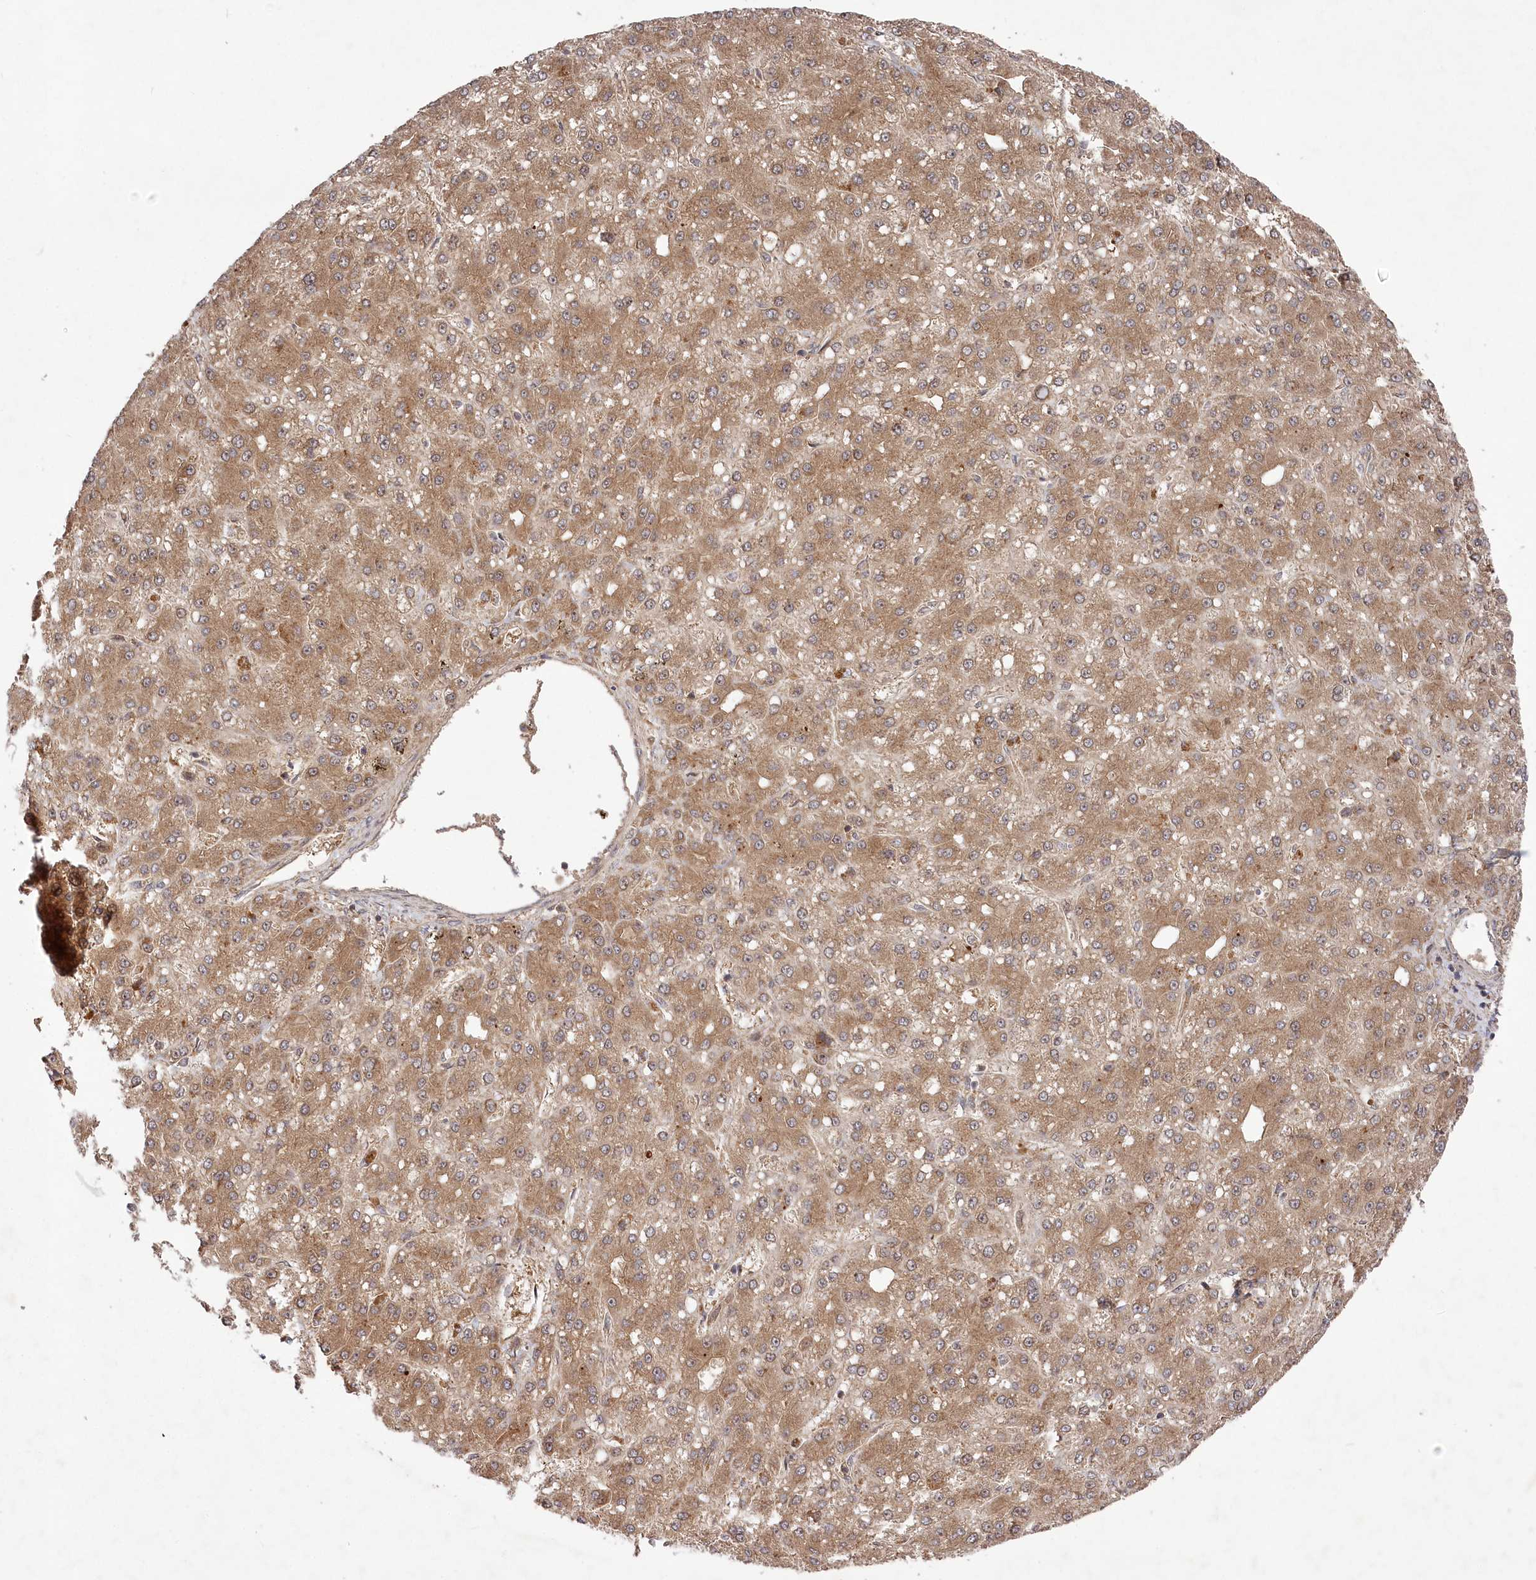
{"staining": {"intensity": "moderate", "quantity": ">75%", "location": "cytoplasmic/membranous,nuclear"}, "tissue": "liver cancer", "cell_type": "Tumor cells", "image_type": "cancer", "snomed": [{"axis": "morphology", "description": "Carcinoma, Hepatocellular, NOS"}, {"axis": "topography", "description": "Liver"}], "caption": "Immunohistochemical staining of human liver cancer (hepatocellular carcinoma) exhibits medium levels of moderate cytoplasmic/membranous and nuclear protein staining in about >75% of tumor cells.", "gene": "TBCA", "patient": {"sex": "male", "age": 67}}